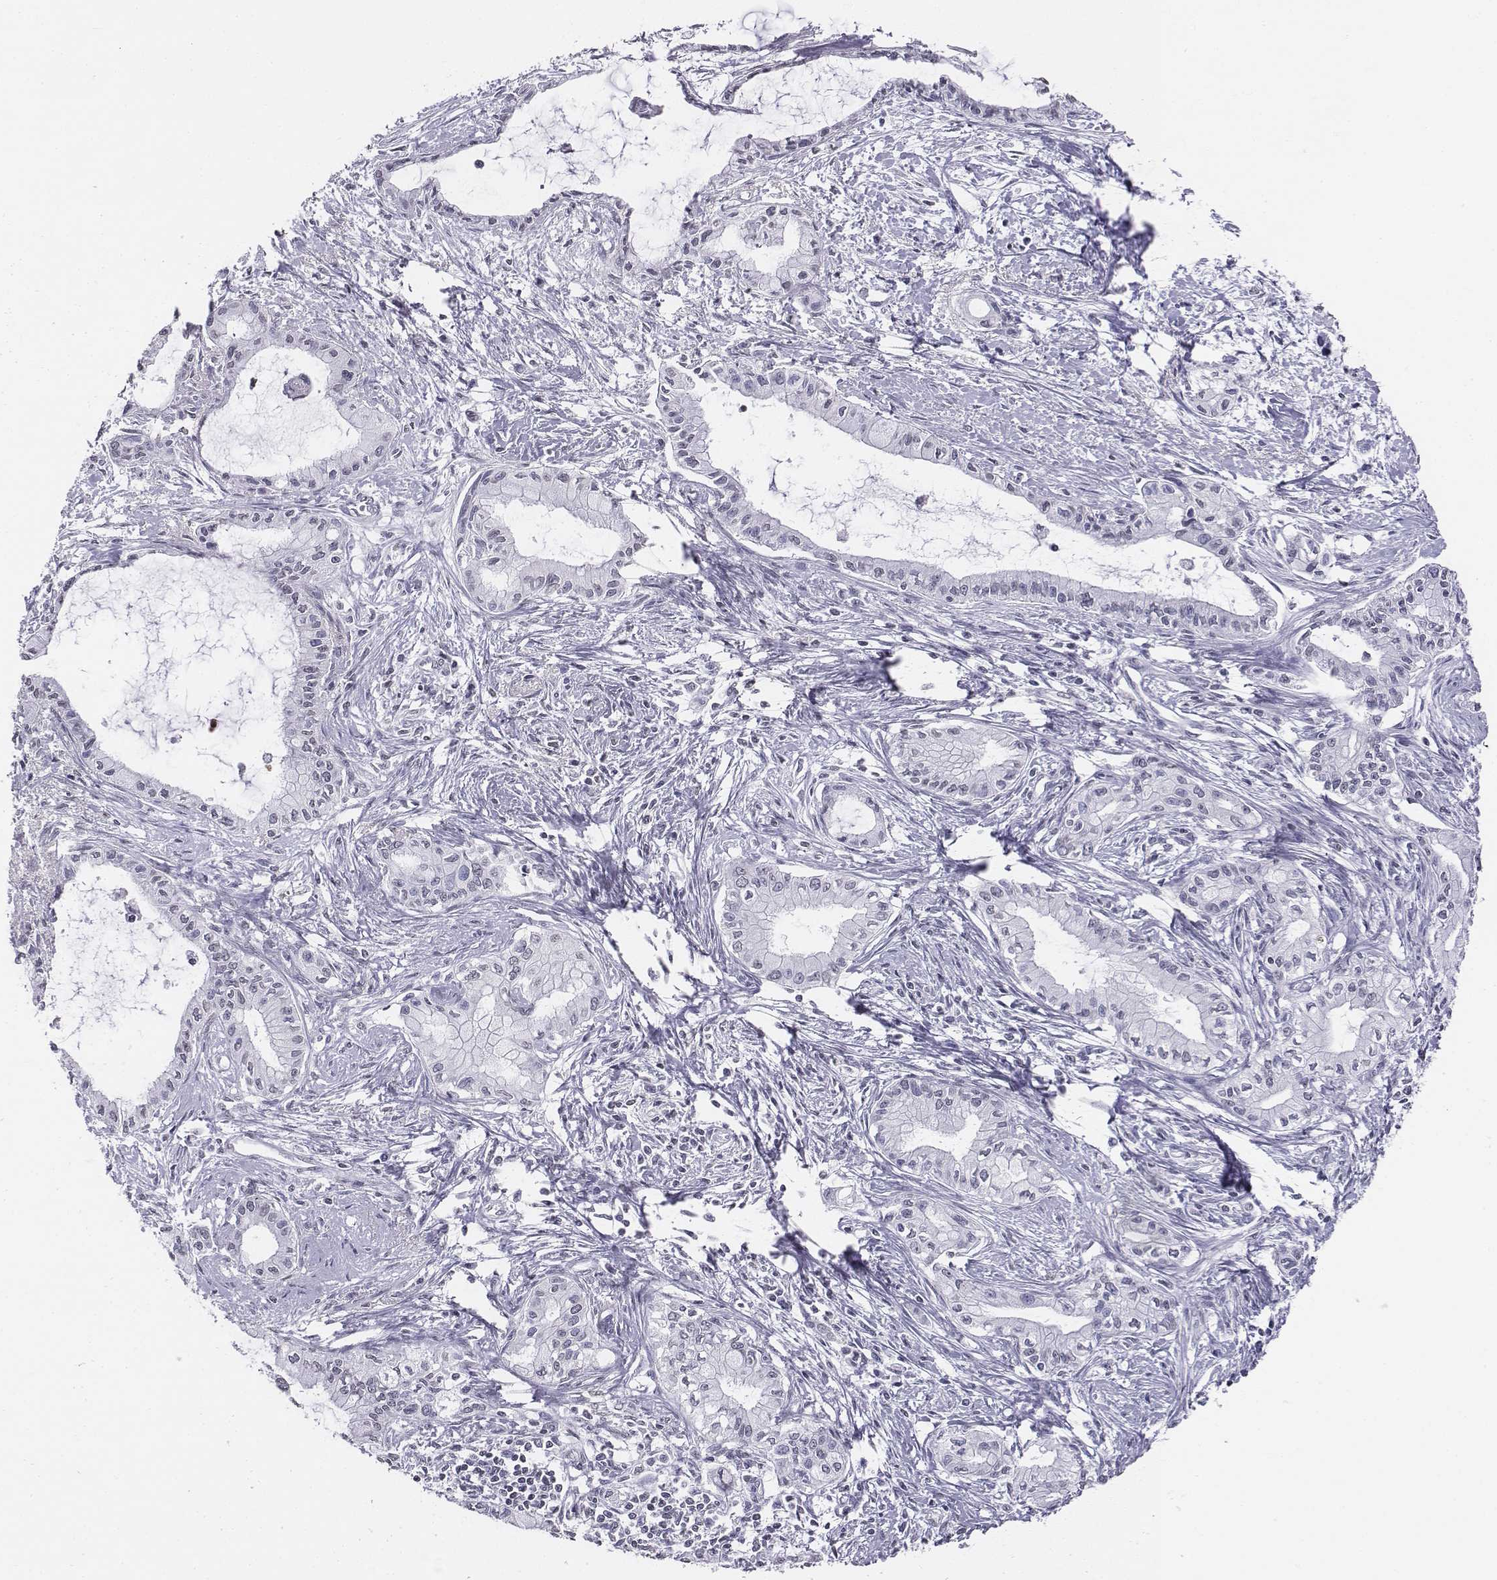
{"staining": {"intensity": "negative", "quantity": "none", "location": "none"}, "tissue": "pancreatic cancer", "cell_type": "Tumor cells", "image_type": "cancer", "snomed": [{"axis": "morphology", "description": "Adenocarcinoma, NOS"}, {"axis": "topography", "description": "Pancreas"}], "caption": "There is no significant staining in tumor cells of pancreatic cancer. The staining was performed using DAB to visualize the protein expression in brown, while the nuclei were stained in blue with hematoxylin (Magnification: 20x).", "gene": "BARHL1", "patient": {"sex": "male", "age": 48}}